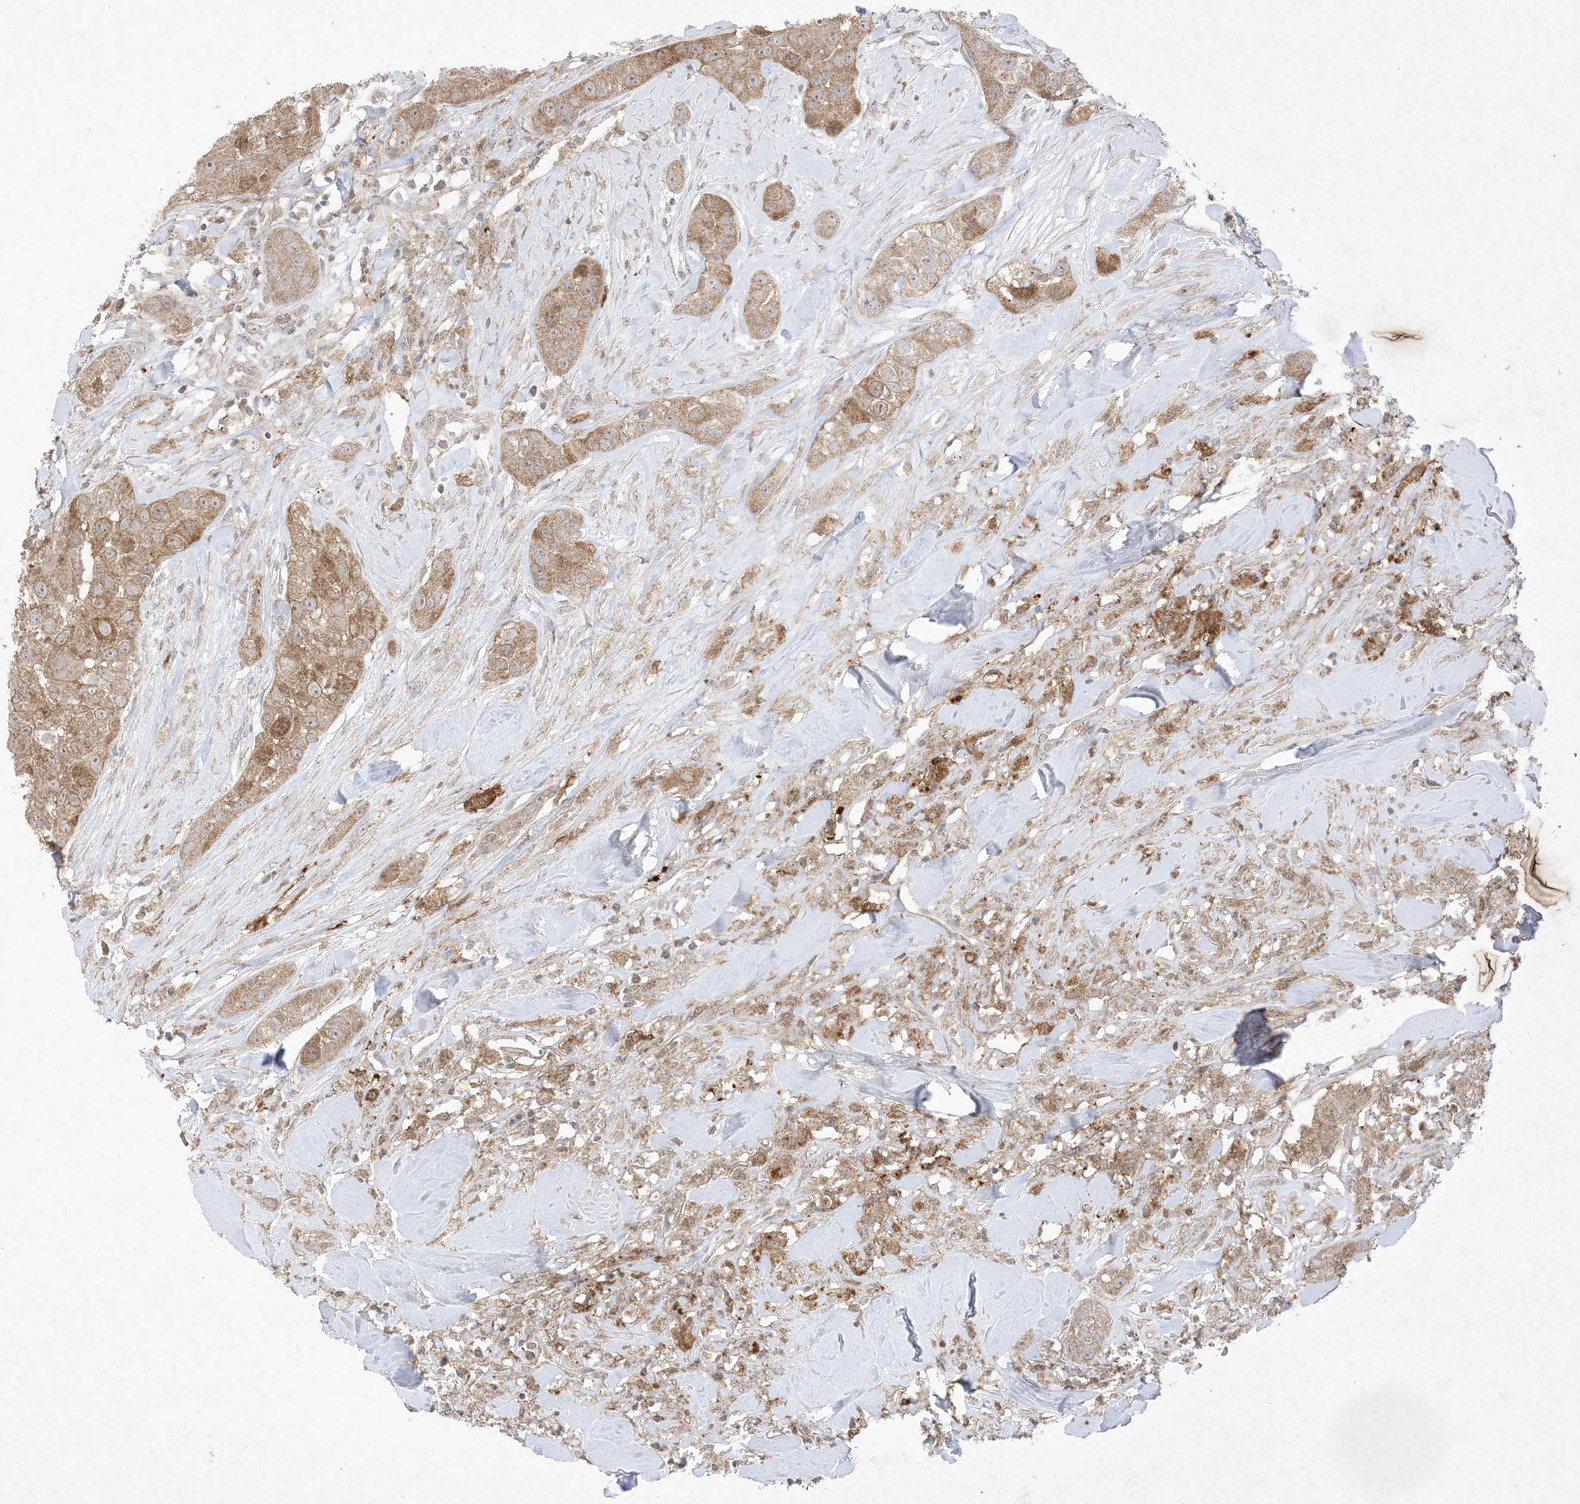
{"staining": {"intensity": "moderate", "quantity": ">75%", "location": "cytoplasmic/membranous"}, "tissue": "head and neck cancer", "cell_type": "Tumor cells", "image_type": "cancer", "snomed": [{"axis": "morphology", "description": "Normal tissue, NOS"}, {"axis": "morphology", "description": "Squamous cell carcinoma, NOS"}, {"axis": "topography", "description": "Skeletal muscle"}, {"axis": "topography", "description": "Head-Neck"}], "caption": "Immunohistochemistry histopathology image of head and neck cancer stained for a protein (brown), which demonstrates medium levels of moderate cytoplasmic/membranous positivity in approximately >75% of tumor cells.", "gene": "UBE2C", "patient": {"sex": "male", "age": 51}}